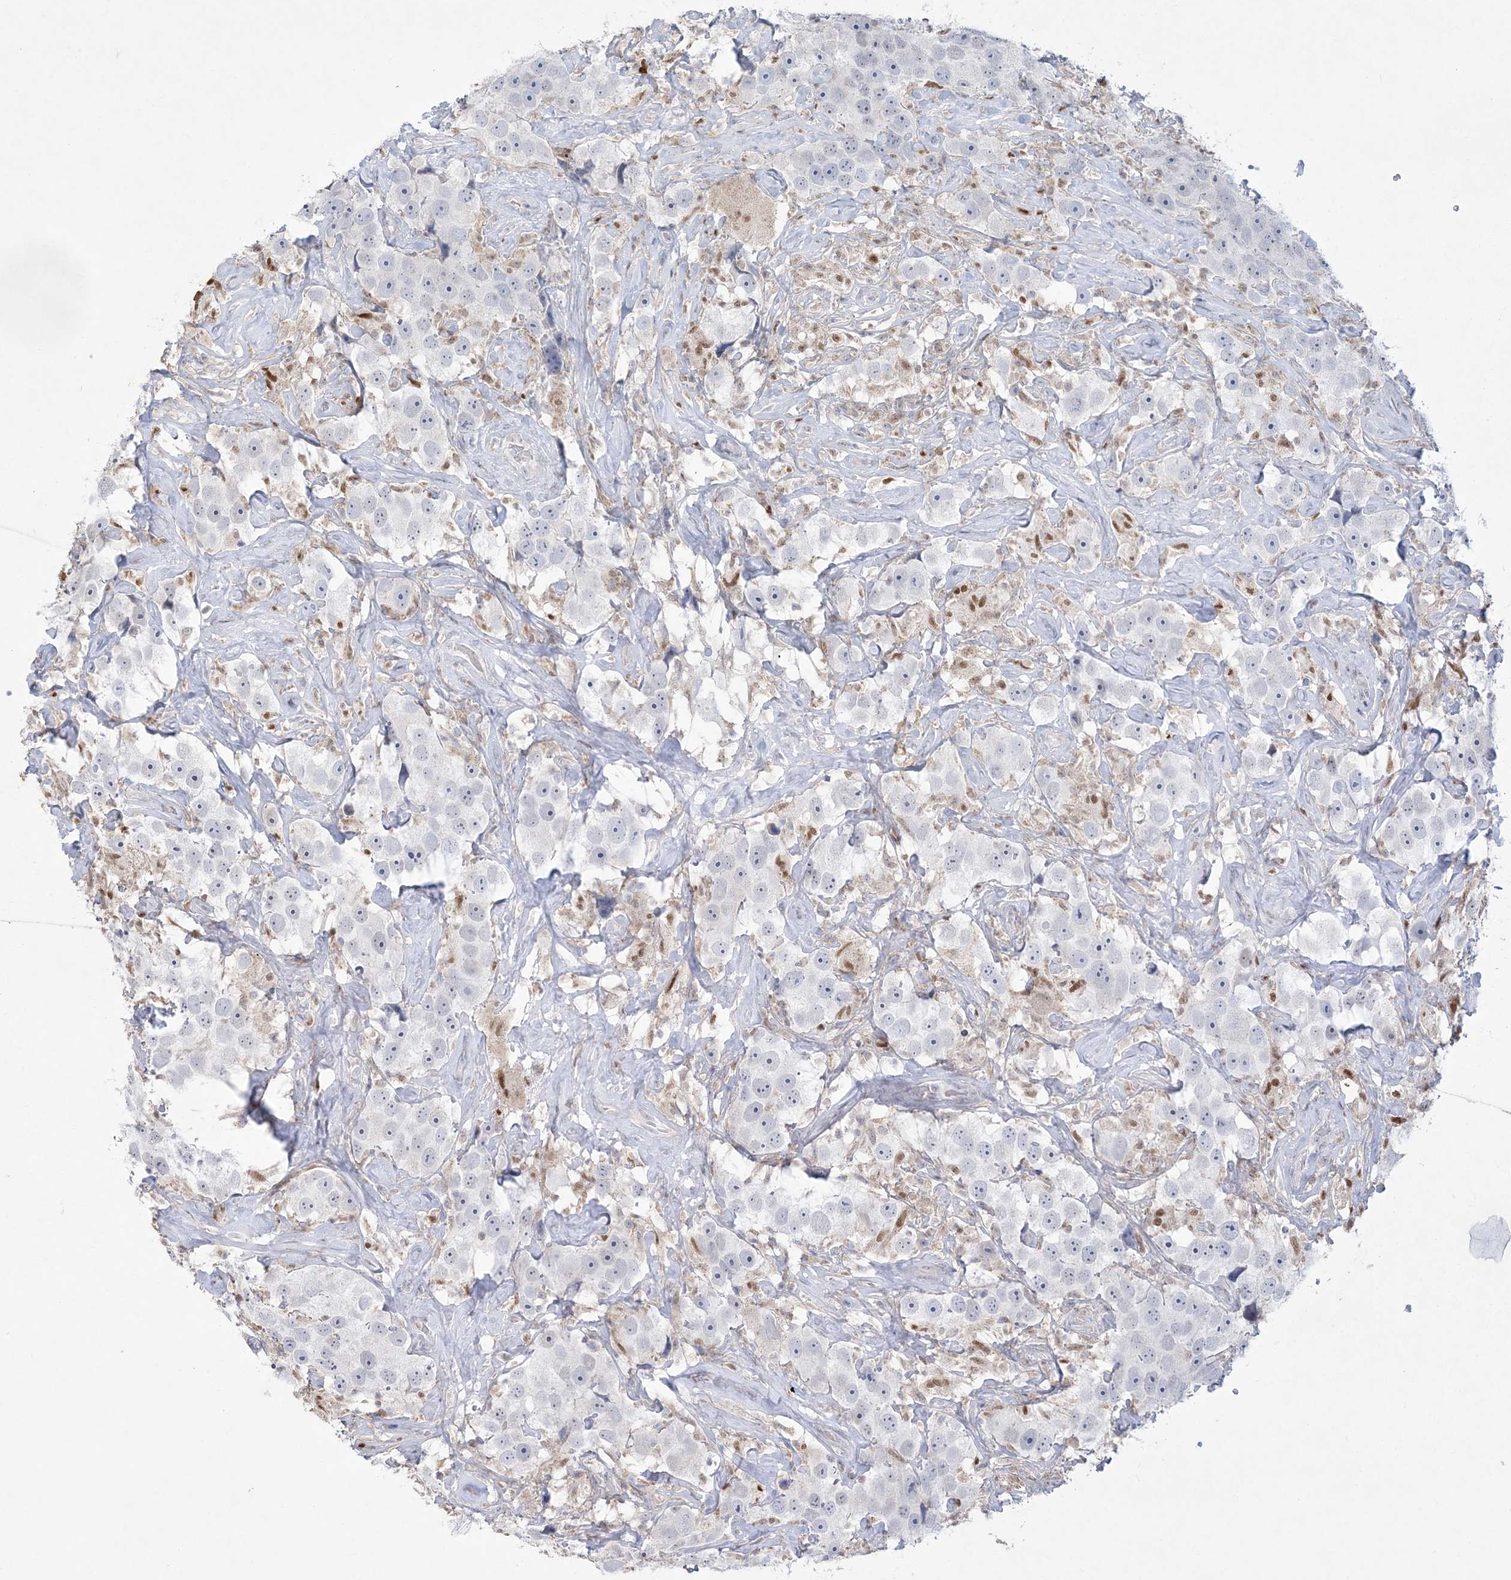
{"staining": {"intensity": "negative", "quantity": "none", "location": "none"}, "tissue": "testis cancer", "cell_type": "Tumor cells", "image_type": "cancer", "snomed": [{"axis": "morphology", "description": "Seminoma, NOS"}, {"axis": "topography", "description": "Testis"}], "caption": "Seminoma (testis) was stained to show a protein in brown. There is no significant expression in tumor cells. (DAB IHC visualized using brightfield microscopy, high magnification).", "gene": "WDR27", "patient": {"sex": "male", "age": 49}}